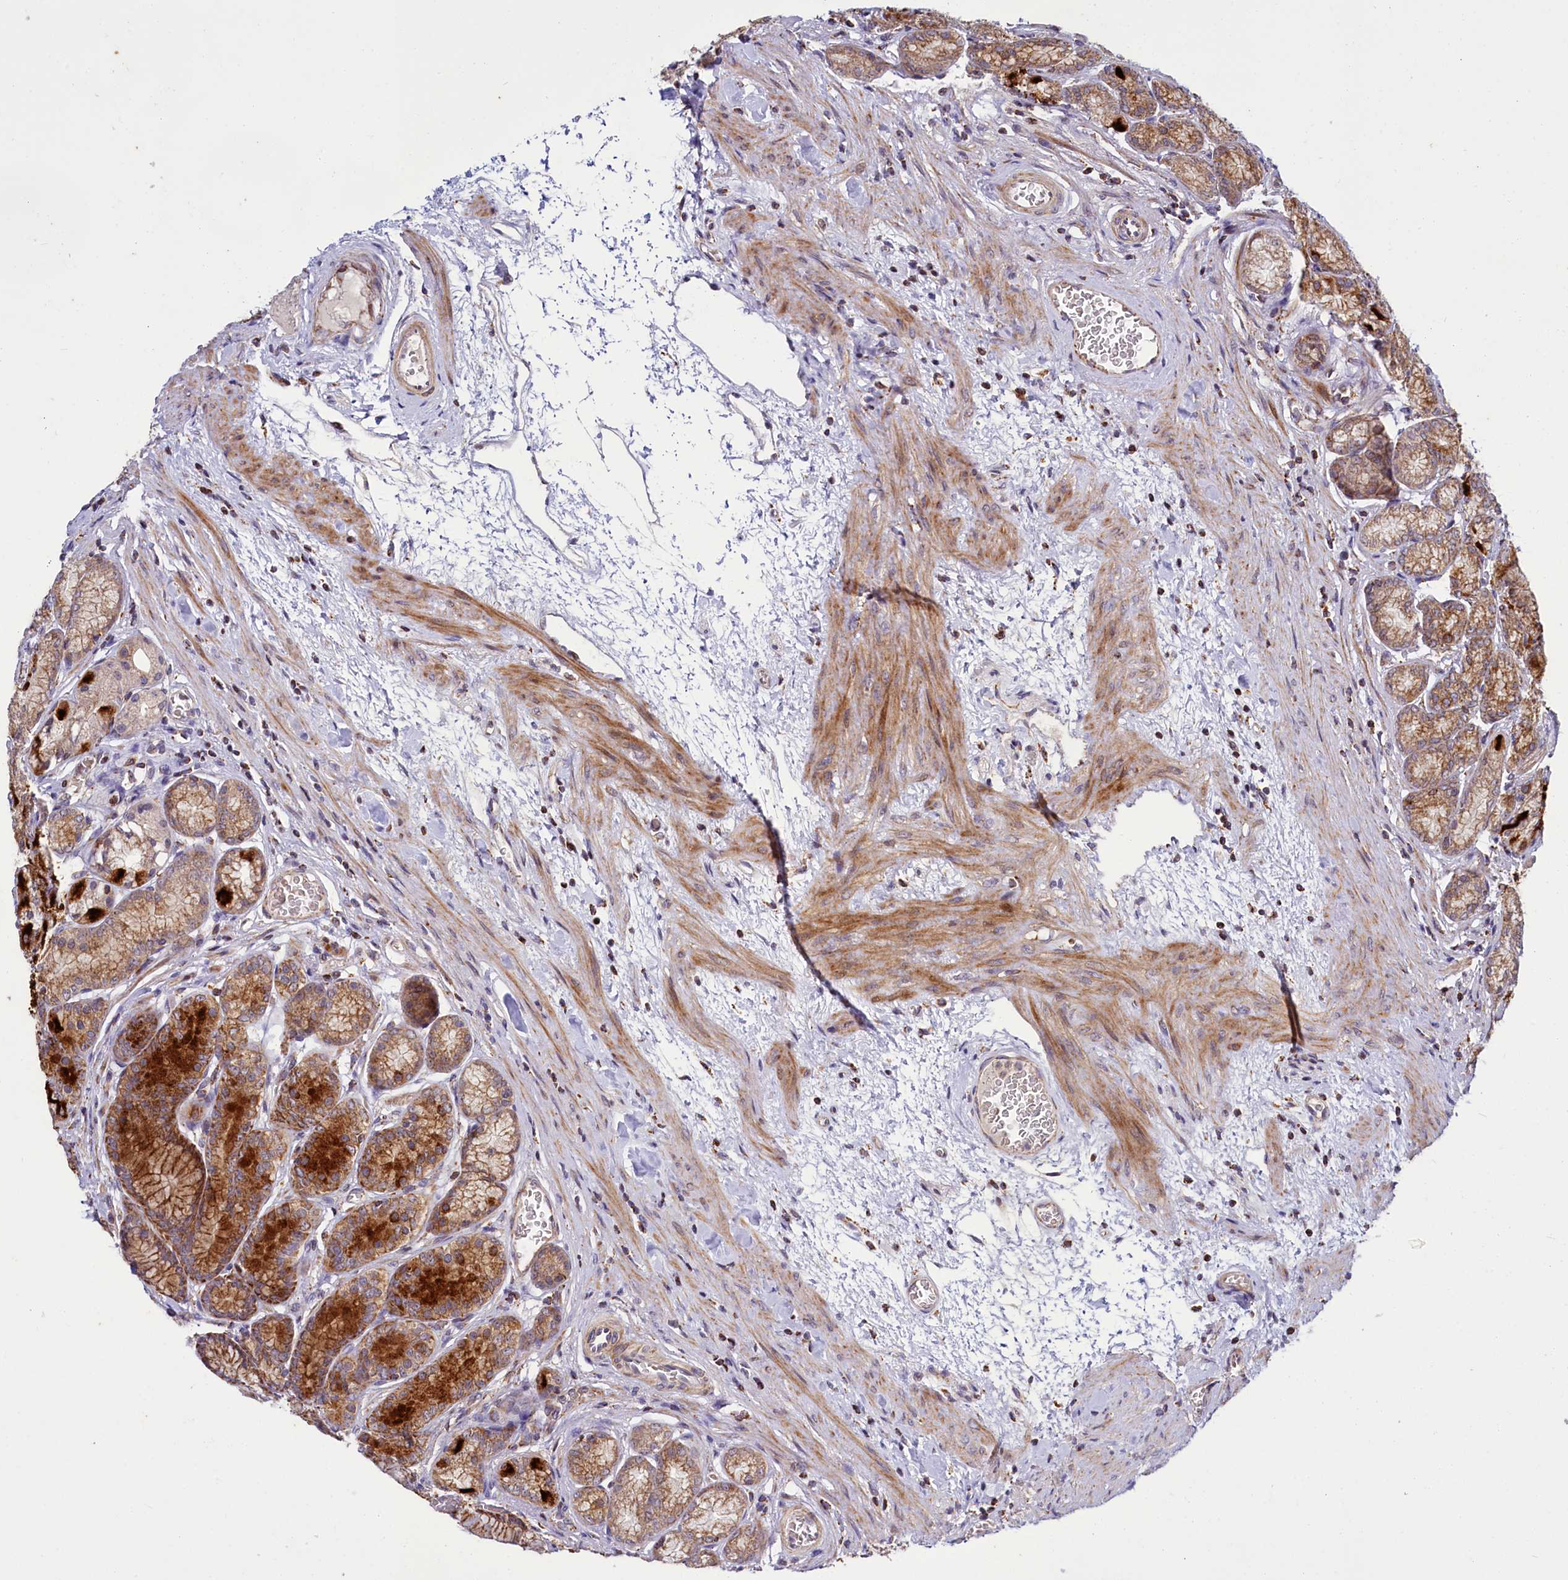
{"staining": {"intensity": "strong", "quantity": "25%-75%", "location": "cytoplasmic/membranous"}, "tissue": "stomach", "cell_type": "Glandular cells", "image_type": "normal", "snomed": [{"axis": "morphology", "description": "Normal tissue, NOS"}, {"axis": "morphology", "description": "Adenocarcinoma, NOS"}, {"axis": "morphology", "description": "Adenocarcinoma, High grade"}, {"axis": "topography", "description": "Stomach, upper"}, {"axis": "topography", "description": "Stomach"}], "caption": "Immunohistochemistry photomicrograph of unremarkable stomach stained for a protein (brown), which demonstrates high levels of strong cytoplasmic/membranous staining in about 25%-75% of glandular cells.", "gene": "DYNC2H1", "patient": {"sex": "female", "age": 65}}